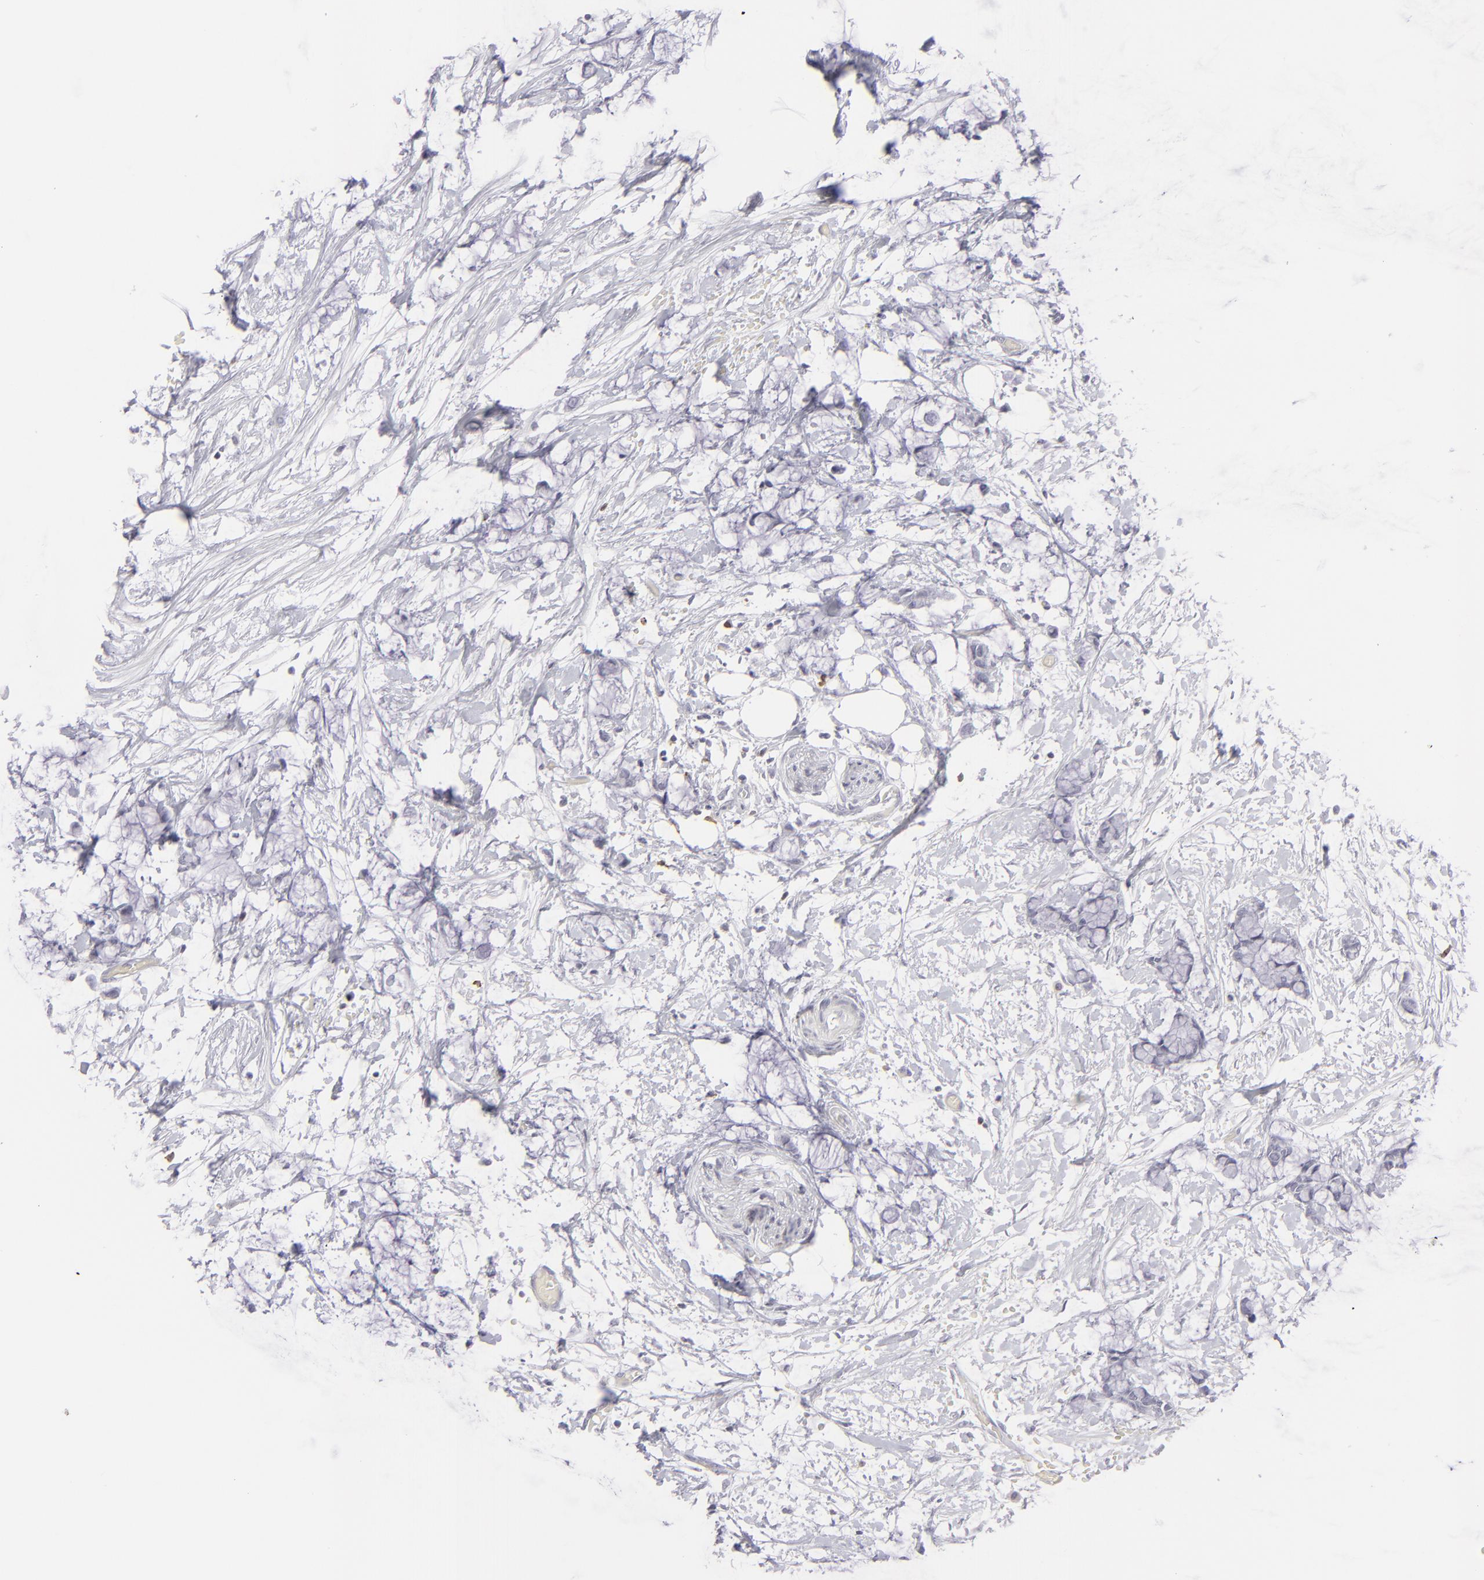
{"staining": {"intensity": "negative", "quantity": "none", "location": "none"}, "tissue": "colorectal cancer", "cell_type": "Tumor cells", "image_type": "cancer", "snomed": [{"axis": "morphology", "description": "Normal tissue, NOS"}, {"axis": "morphology", "description": "Adenocarcinoma, NOS"}, {"axis": "topography", "description": "Colon"}, {"axis": "topography", "description": "Peripheral nerve tissue"}], "caption": "There is no significant staining in tumor cells of colorectal adenocarcinoma. The staining was performed using DAB to visualize the protein expression in brown, while the nuclei were stained in blue with hematoxylin (Magnification: 20x).", "gene": "CD7", "patient": {"sex": "male", "age": 14}}